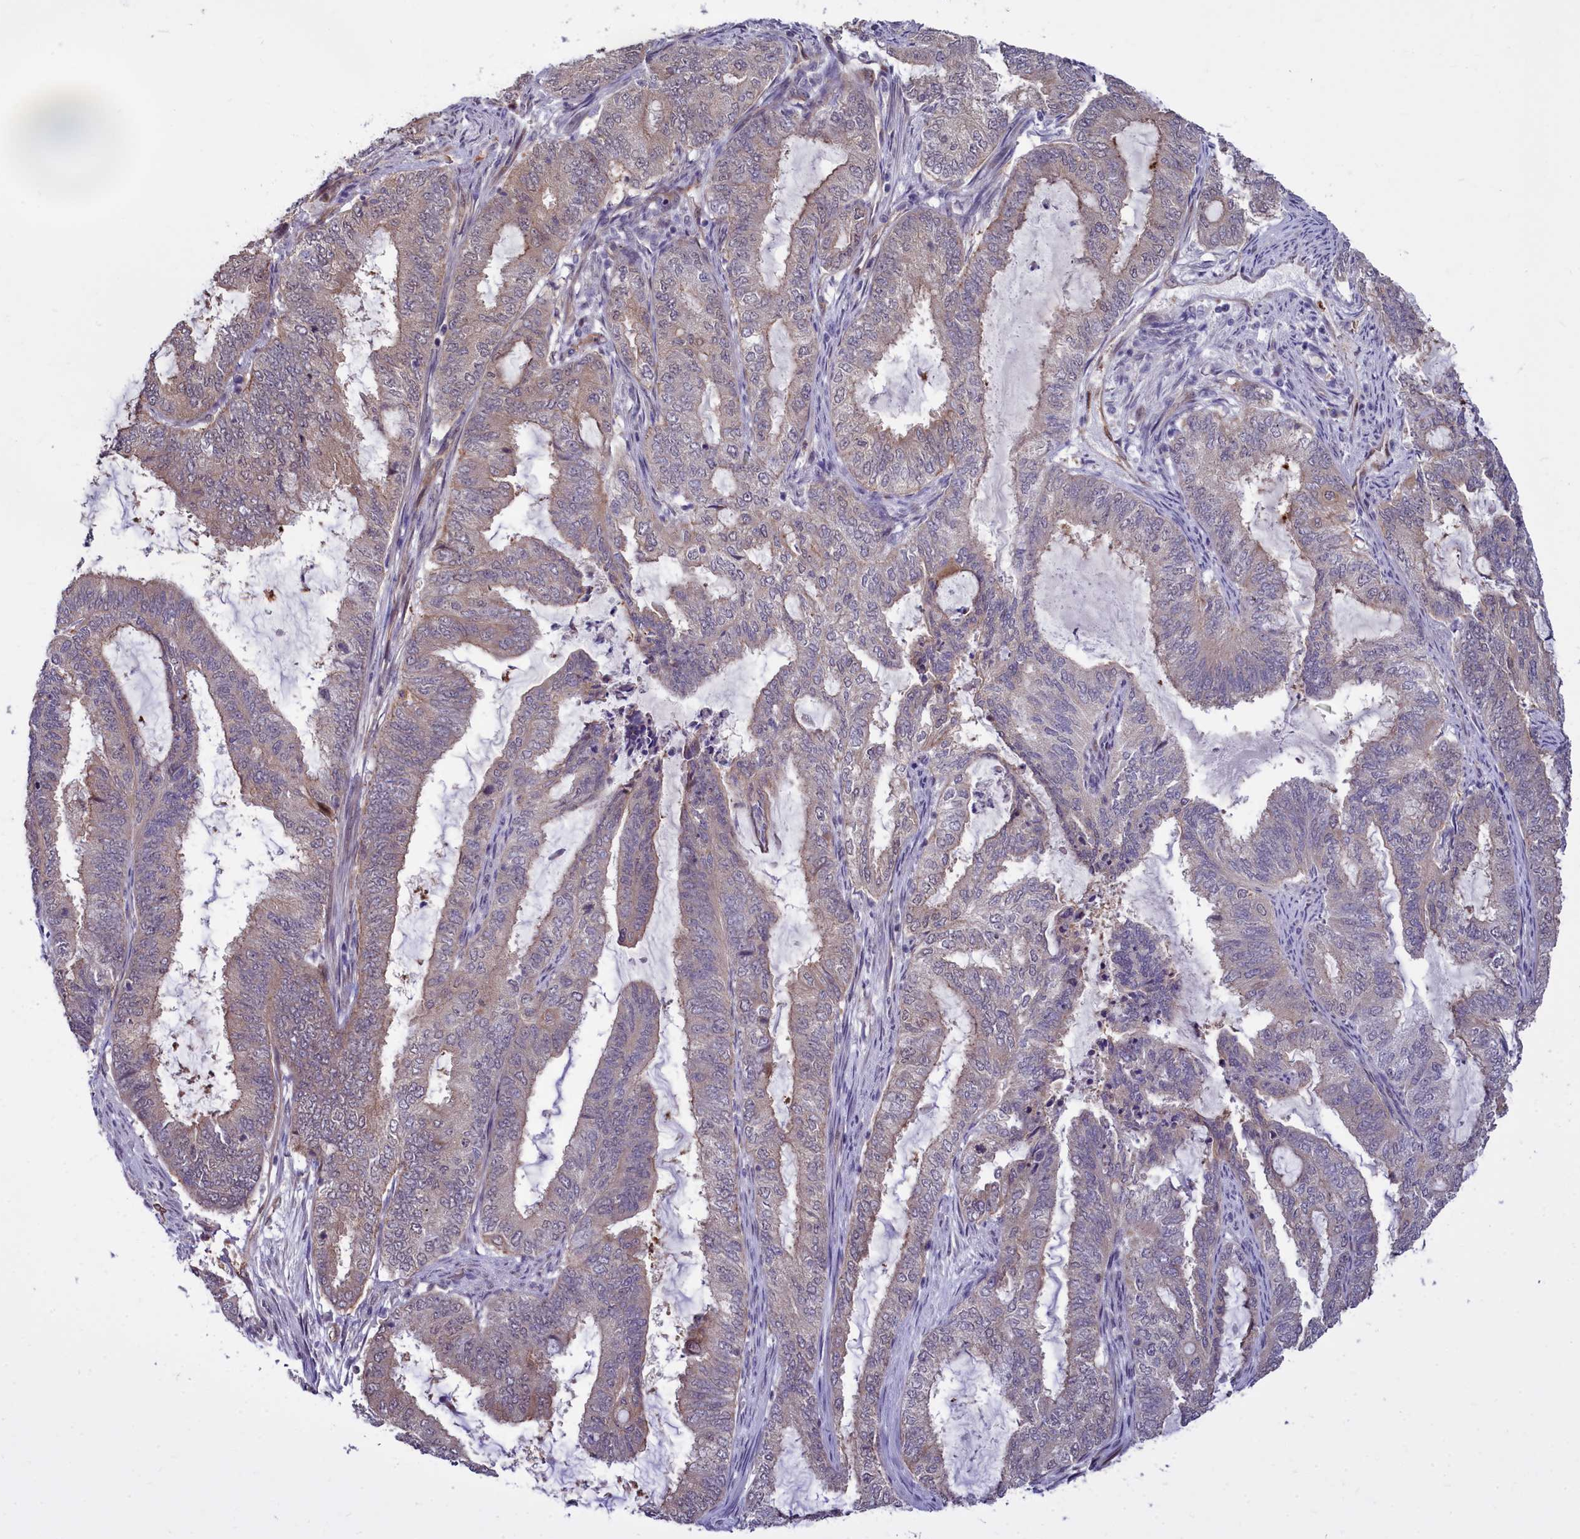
{"staining": {"intensity": "weak", "quantity": "25%-75%", "location": "cytoplasmic/membranous"}, "tissue": "endometrial cancer", "cell_type": "Tumor cells", "image_type": "cancer", "snomed": [{"axis": "morphology", "description": "Adenocarcinoma, NOS"}, {"axis": "topography", "description": "Endometrium"}], "caption": "A histopathology image of adenocarcinoma (endometrial) stained for a protein demonstrates weak cytoplasmic/membranous brown staining in tumor cells.", "gene": "BCAR1", "patient": {"sex": "female", "age": 51}}